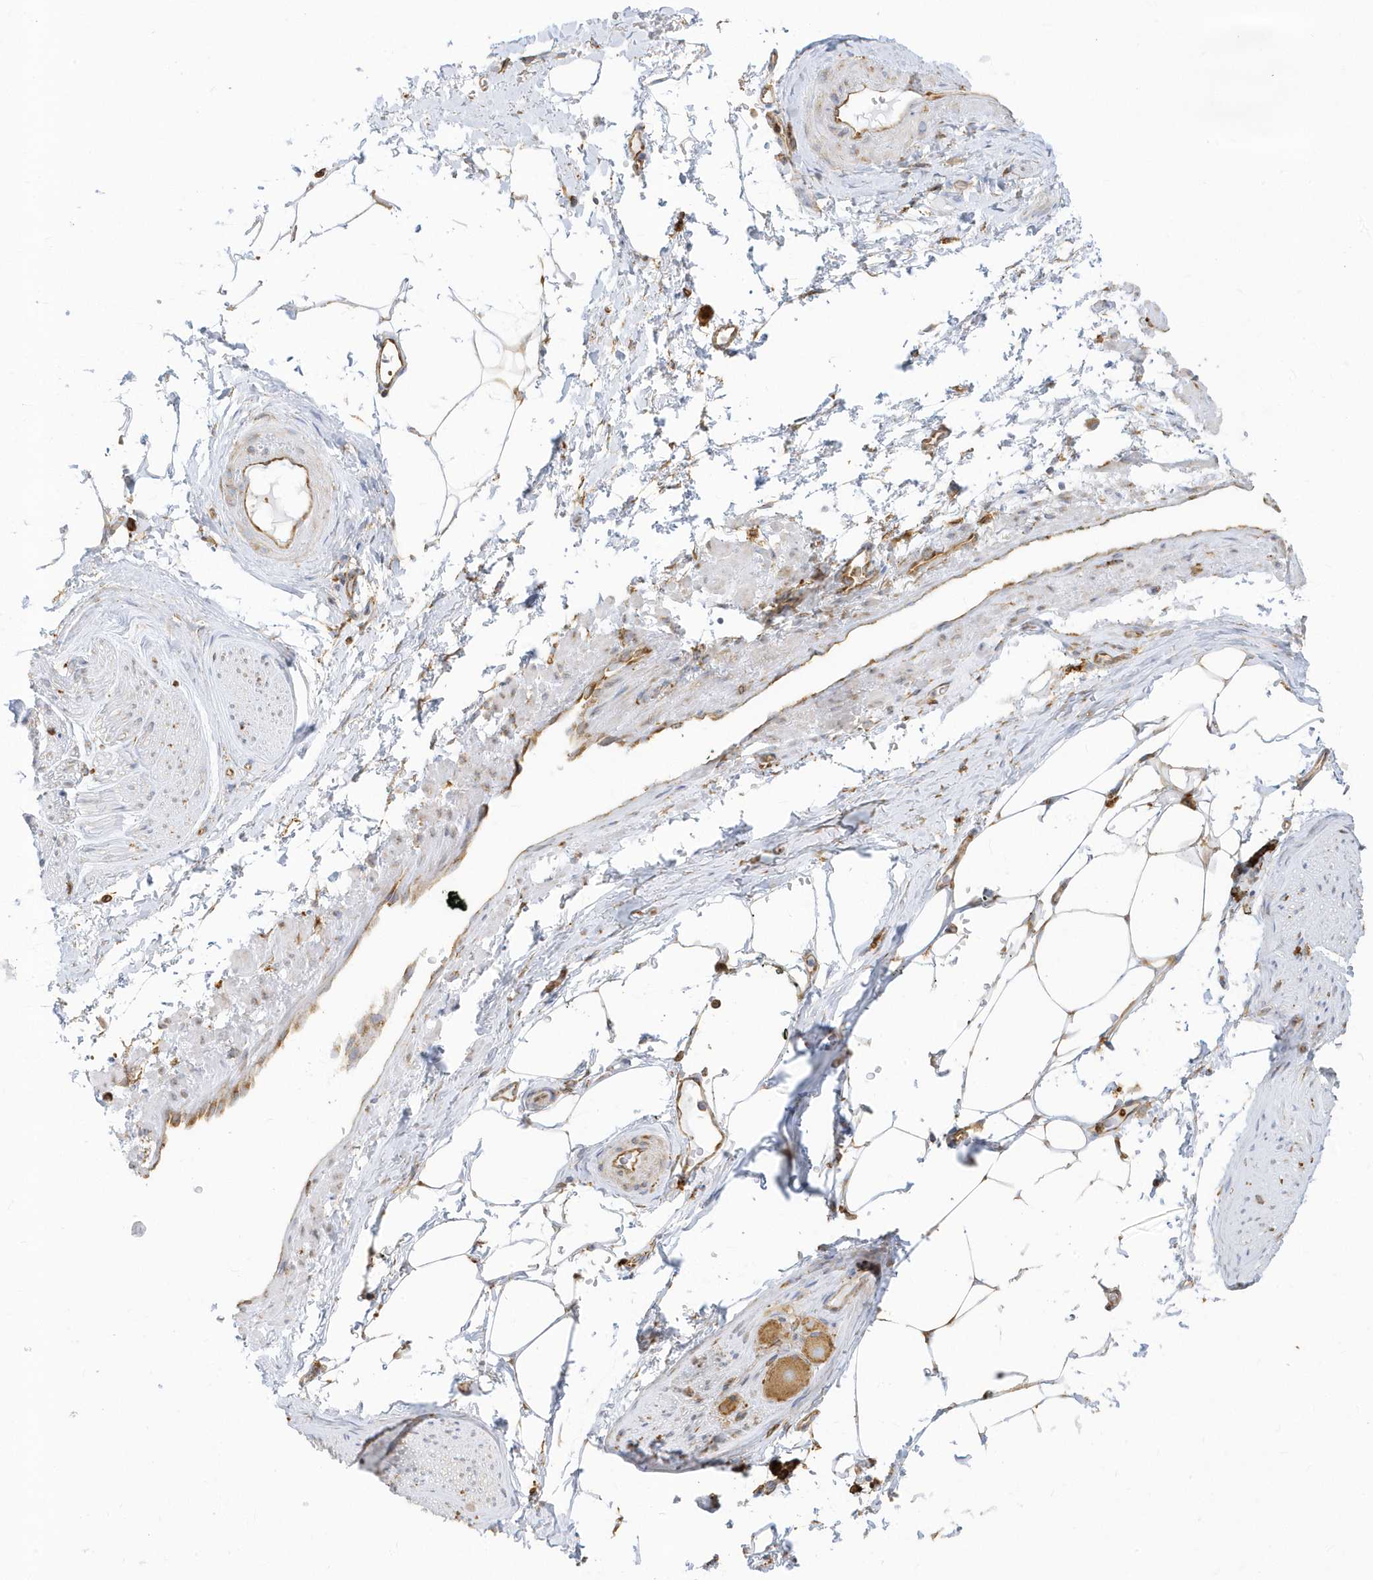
{"staining": {"intensity": "negative", "quantity": "none", "location": "none"}, "tissue": "adipose tissue", "cell_type": "Adipocytes", "image_type": "normal", "snomed": [{"axis": "morphology", "description": "Normal tissue, NOS"}, {"axis": "morphology", "description": "Adenocarcinoma, Low grade"}, {"axis": "topography", "description": "Prostate"}, {"axis": "topography", "description": "Peripheral nerve tissue"}], "caption": "Immunohistochemical staining of benign adipose tissue displays no significant positivity in adipocytes.", "gene": "PDIA6", "patient": {"sex": "male", "age": 63}}